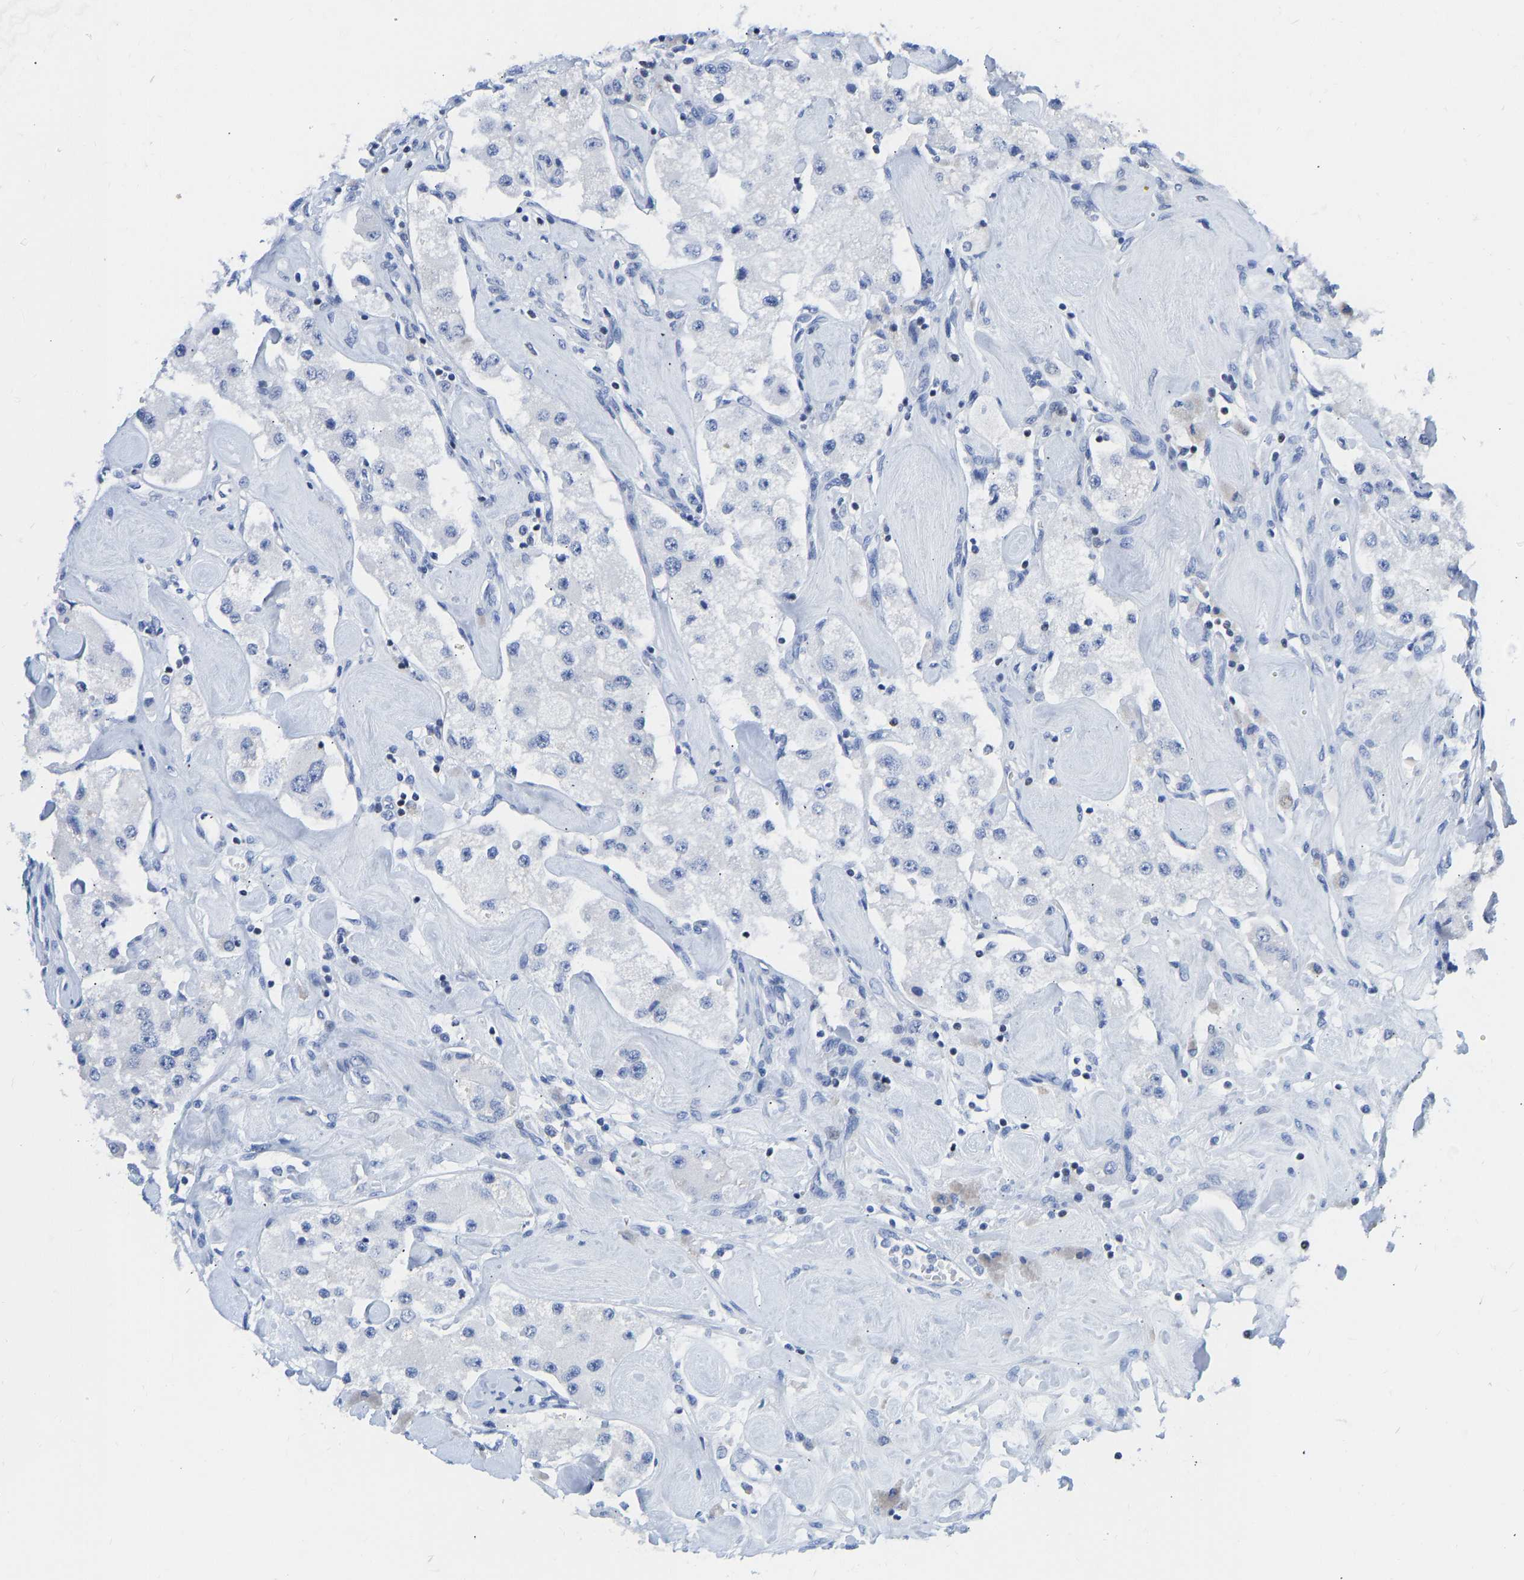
{"staining": {"intensity": "negative", "quantity": "none", "location": "none"}, "tissue": "carcinoid", "cell_type": "Tumor cells", "image_type": "cancer", "snomed": [{"axis": "morphology", "description": "Carcinoid, malignant, NOS"}, {"axis": "topography", "description": "Pancreas"}], "caption": "There is no significant staining in tumor cells of carcinoid (malignant).", "gene": "TCF7", "patient": {"sex": "male", "age": 41}}